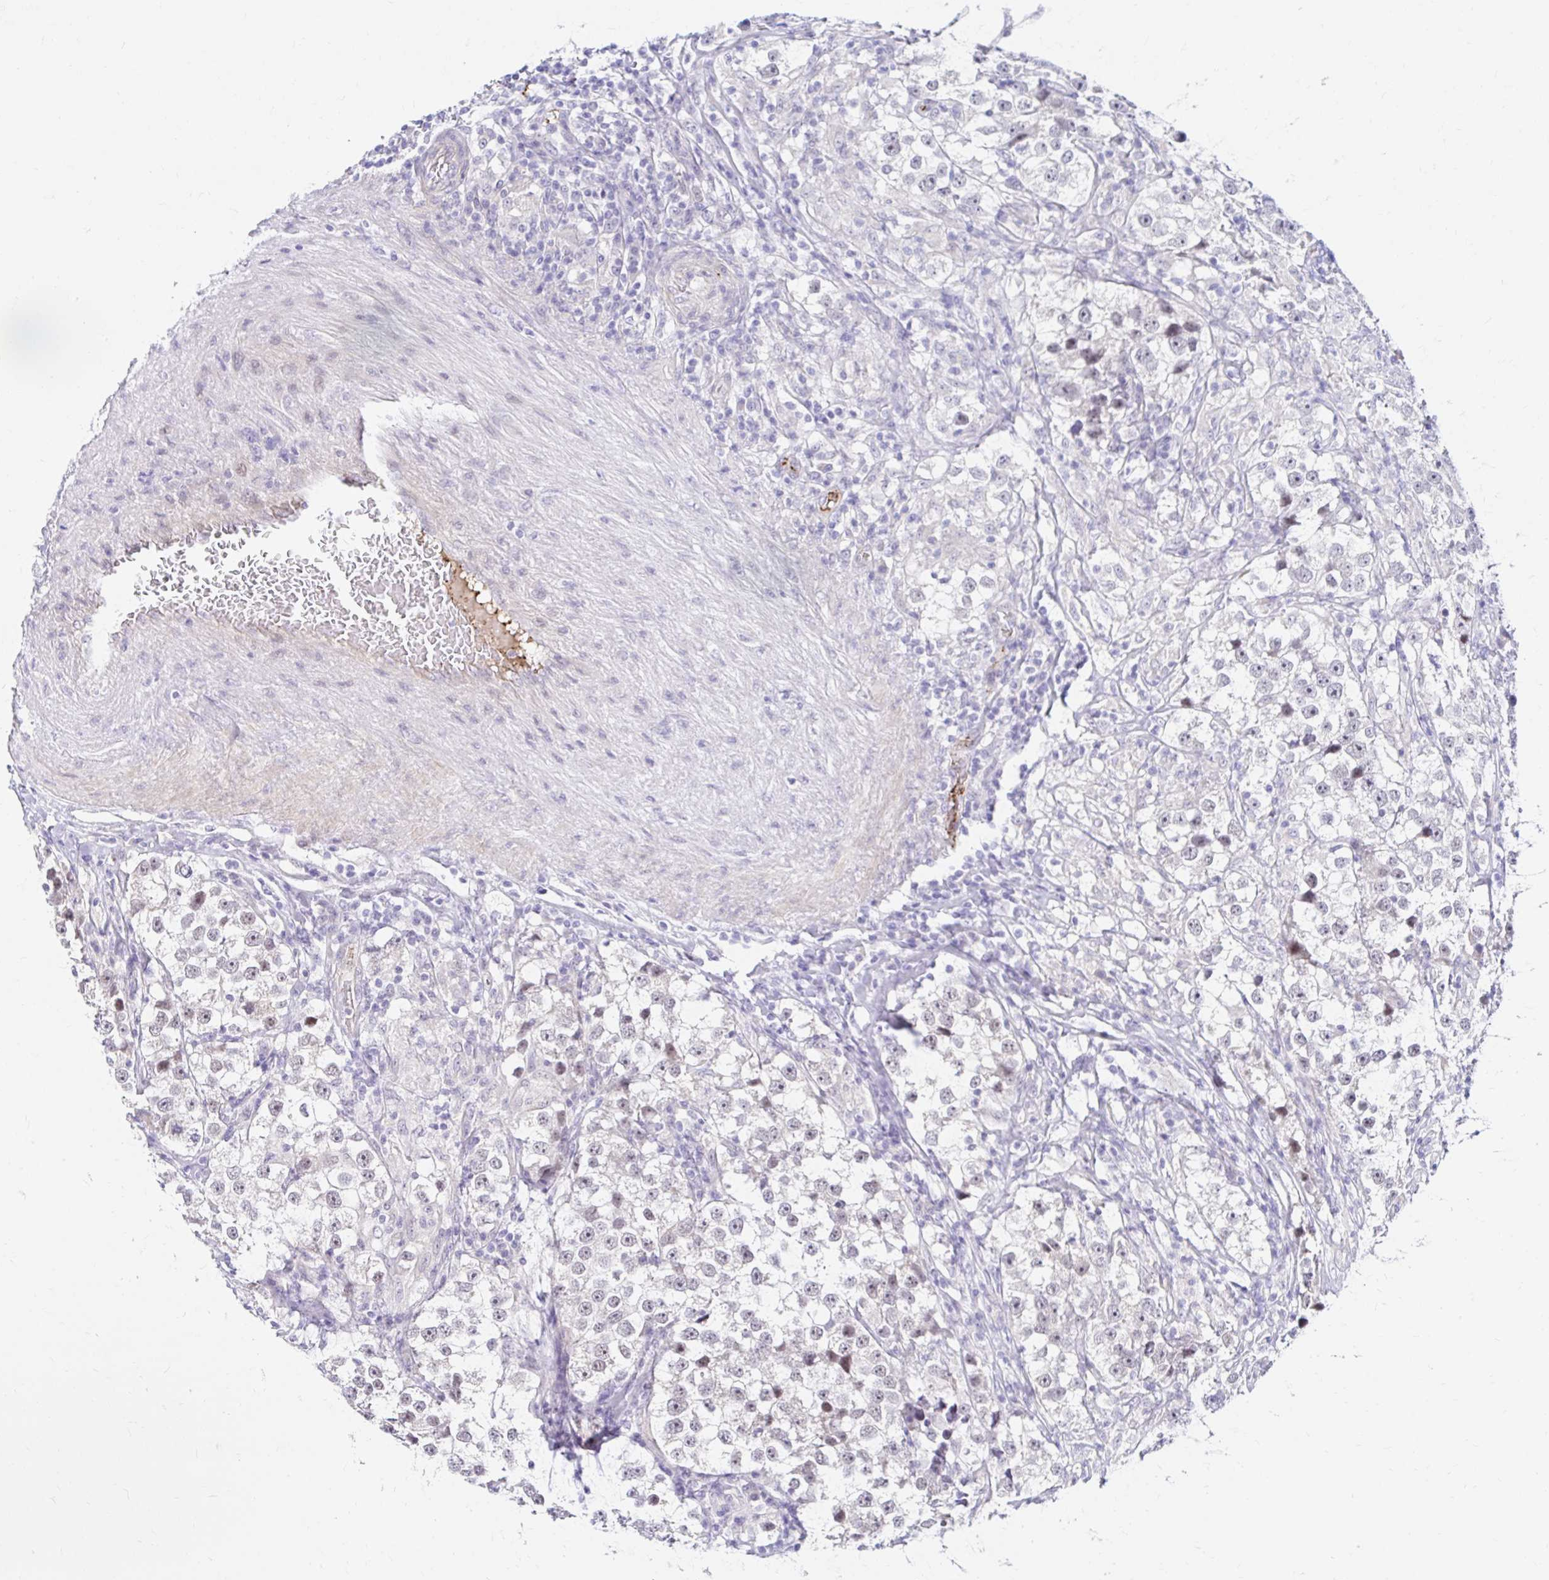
{"staining": {"intensity": "negative", "quantity": "none", "location": "none"}, "tissue": "testis cancer", "cell_type": "Tumor cells", "image_type": "cancer", "snomed": [{"axis": "morphology", "description": "Seminoma, NOS"}, {"axis": "topography", "description": "Testis"}], "caption": "Seminoma (testis) was stained to show a protein in brown. There is no significant expression in tumor cells.", "gene": "GUCY1A1", "patient": {"sex": "male", "age": 46}}